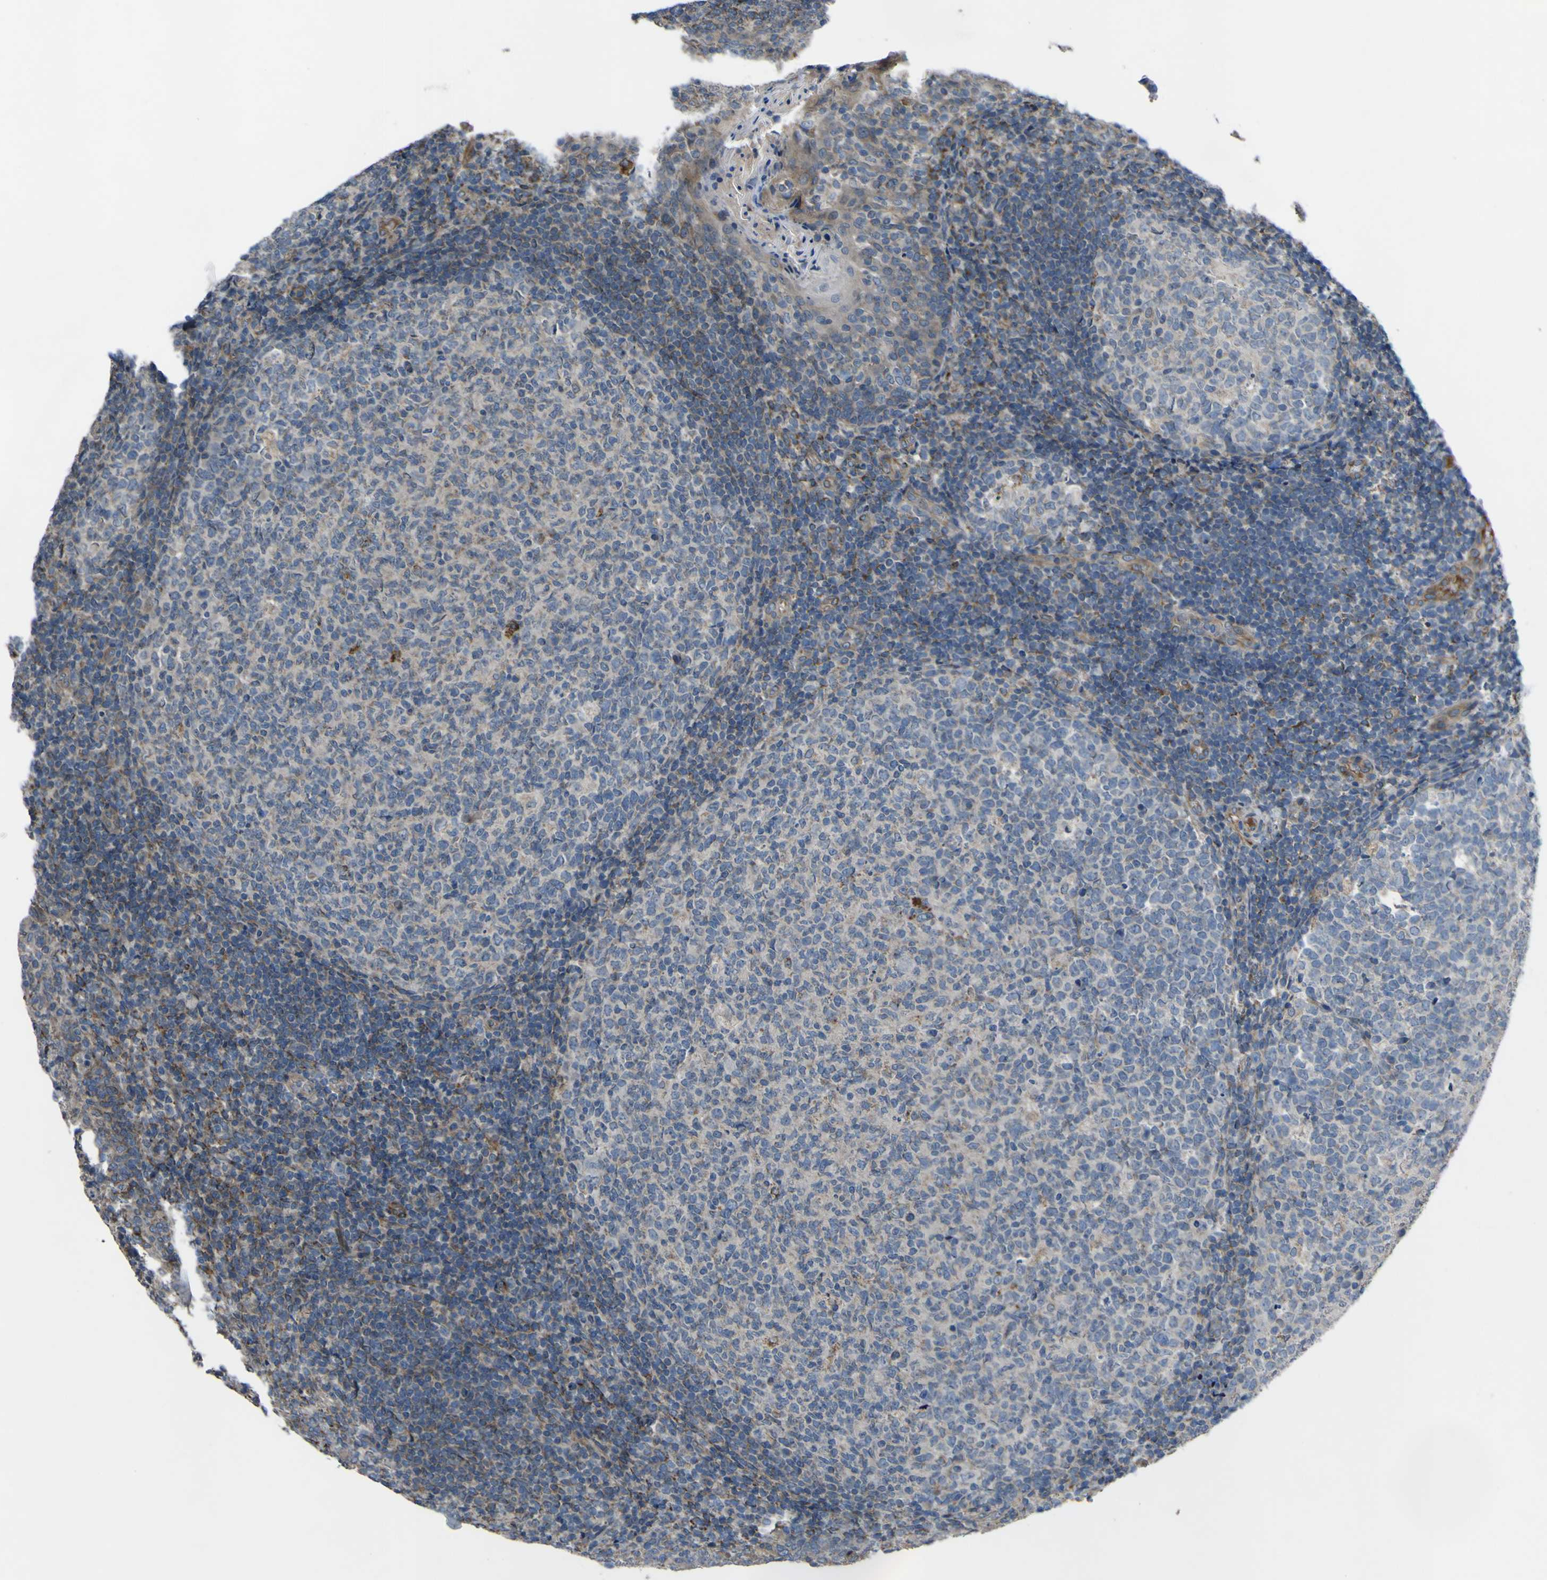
{"staining": {"intensity": "weak", "quantity": "25%-75%", "location": "cytoplasmic/membranous"}, "tissue": "tonsil", "cell_type": "Germinal center cells", "image_type": "normal", "snomed": [{"axis": "morphology", "description": "Normal tissue, NOS"}, {"axis": "topography", "description": "Tonsil"}], "caption": "Immunohistochemistry (IHC) staining of normal tonsil, which shows low levels of weak cytoplasmic/membranous positivity in about 25%-75% of germinal center cells indicating weak cytoplasmic/membranous protein expression. The staining was performed using DAB (brown) for protein detection and nuclei were counterstained in hematoxylin (blue).", "gene": "GPLD1", "patient": {"sex": "female", "age": 19}}